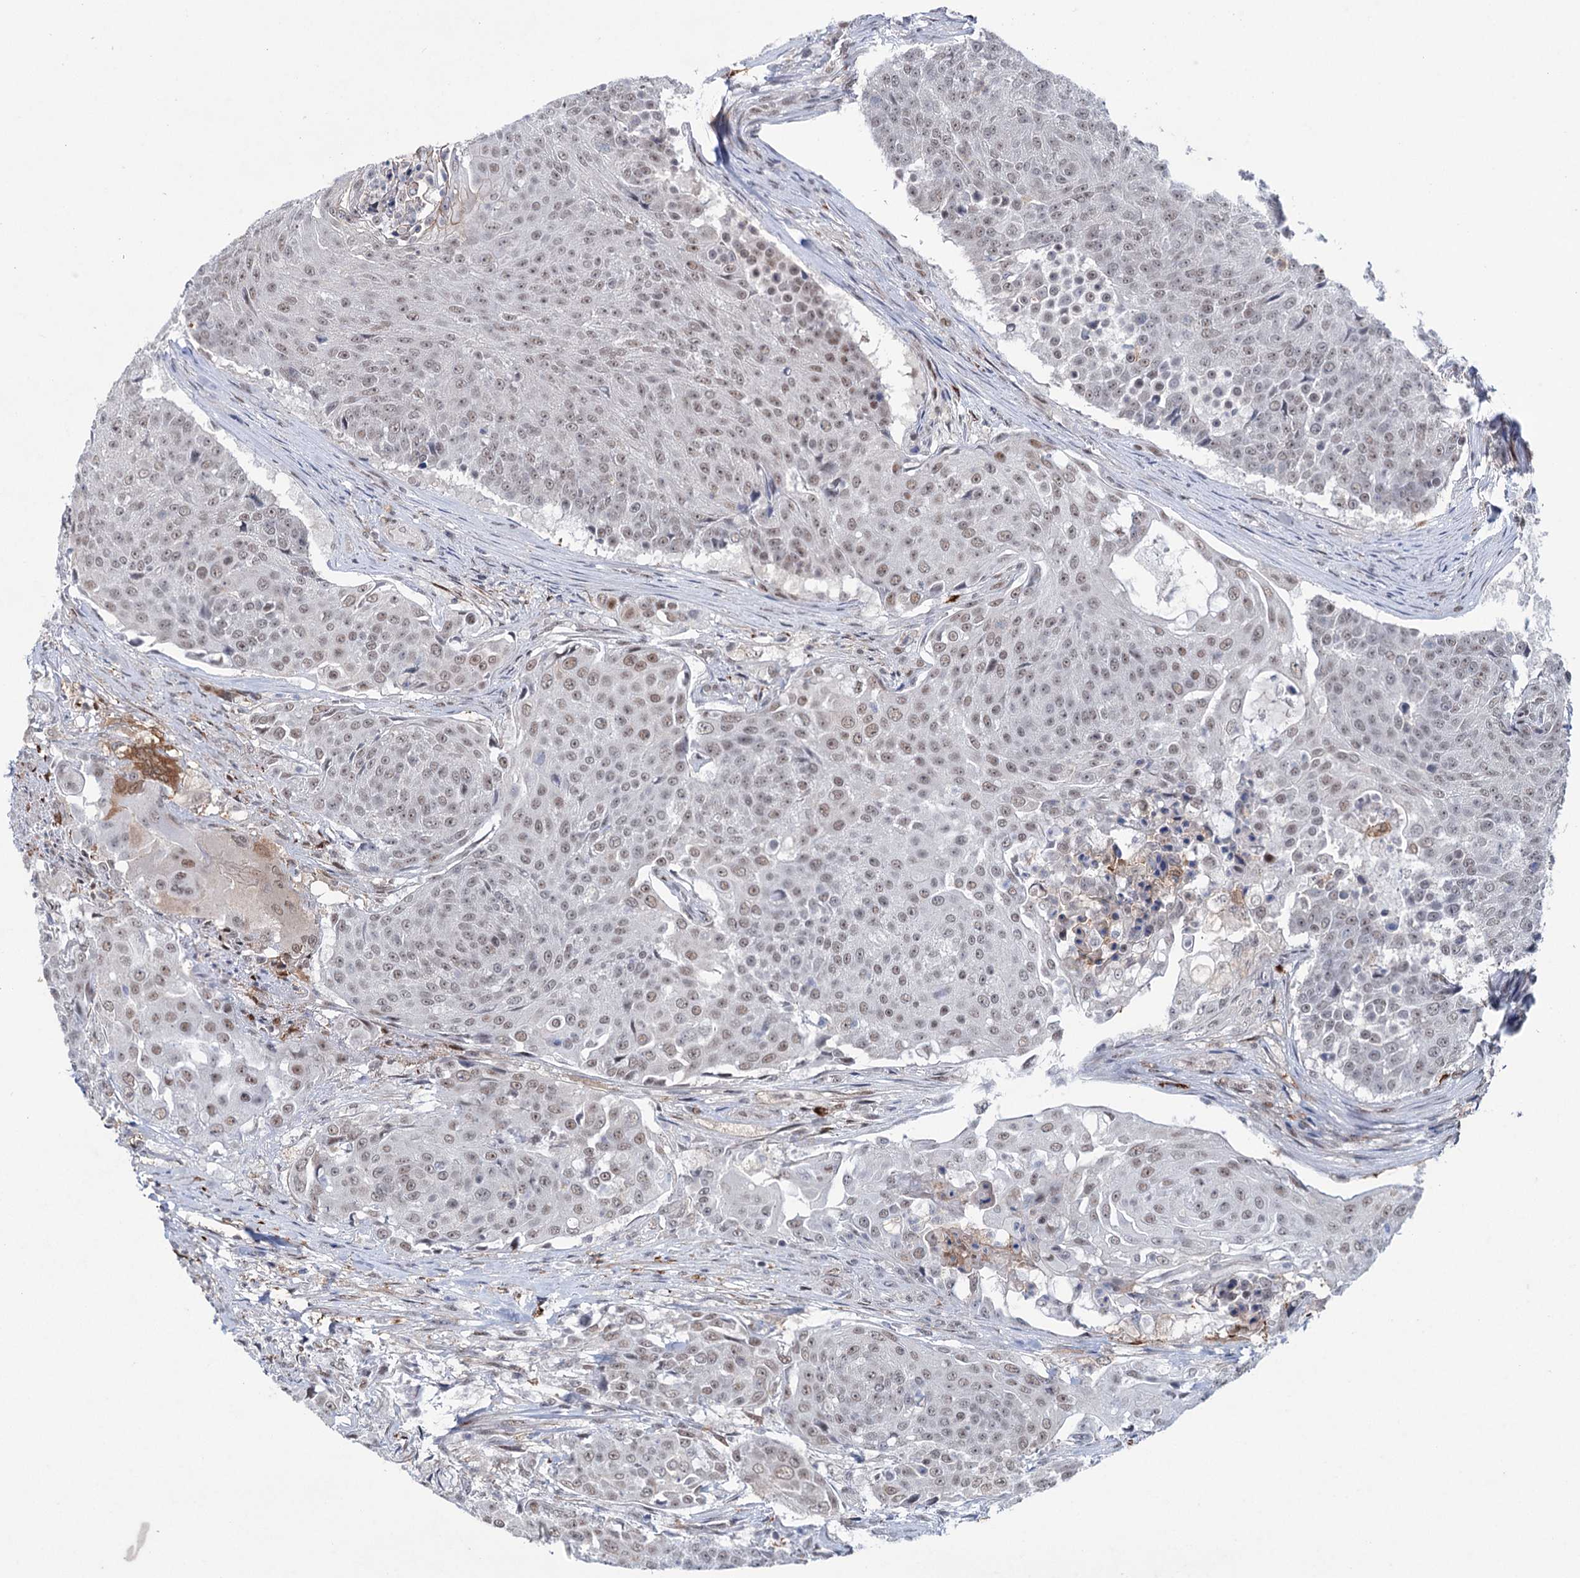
{"staining": {"intensity": "weak", "quantity": "25%-75%", "location": "nuclear"}, "tissue": "urothelial cancer", "cell_type": "Tumor cells", "image_type": "cancer", "snomed": [{"axis": "morphology", "description": "Urothelial carcinoma, High grade"}, {"axis": "topography", "description": "Urinary bladder"}], "caption": "Urothelial carcinoma (high-grade) stained with DAB immunohistochemistry displays low levels of weak nuclear staining in approximately 25%-75% of tumor cells.", "gene": "FAM53A", "patient": {"sex": "female", "age": 63}}